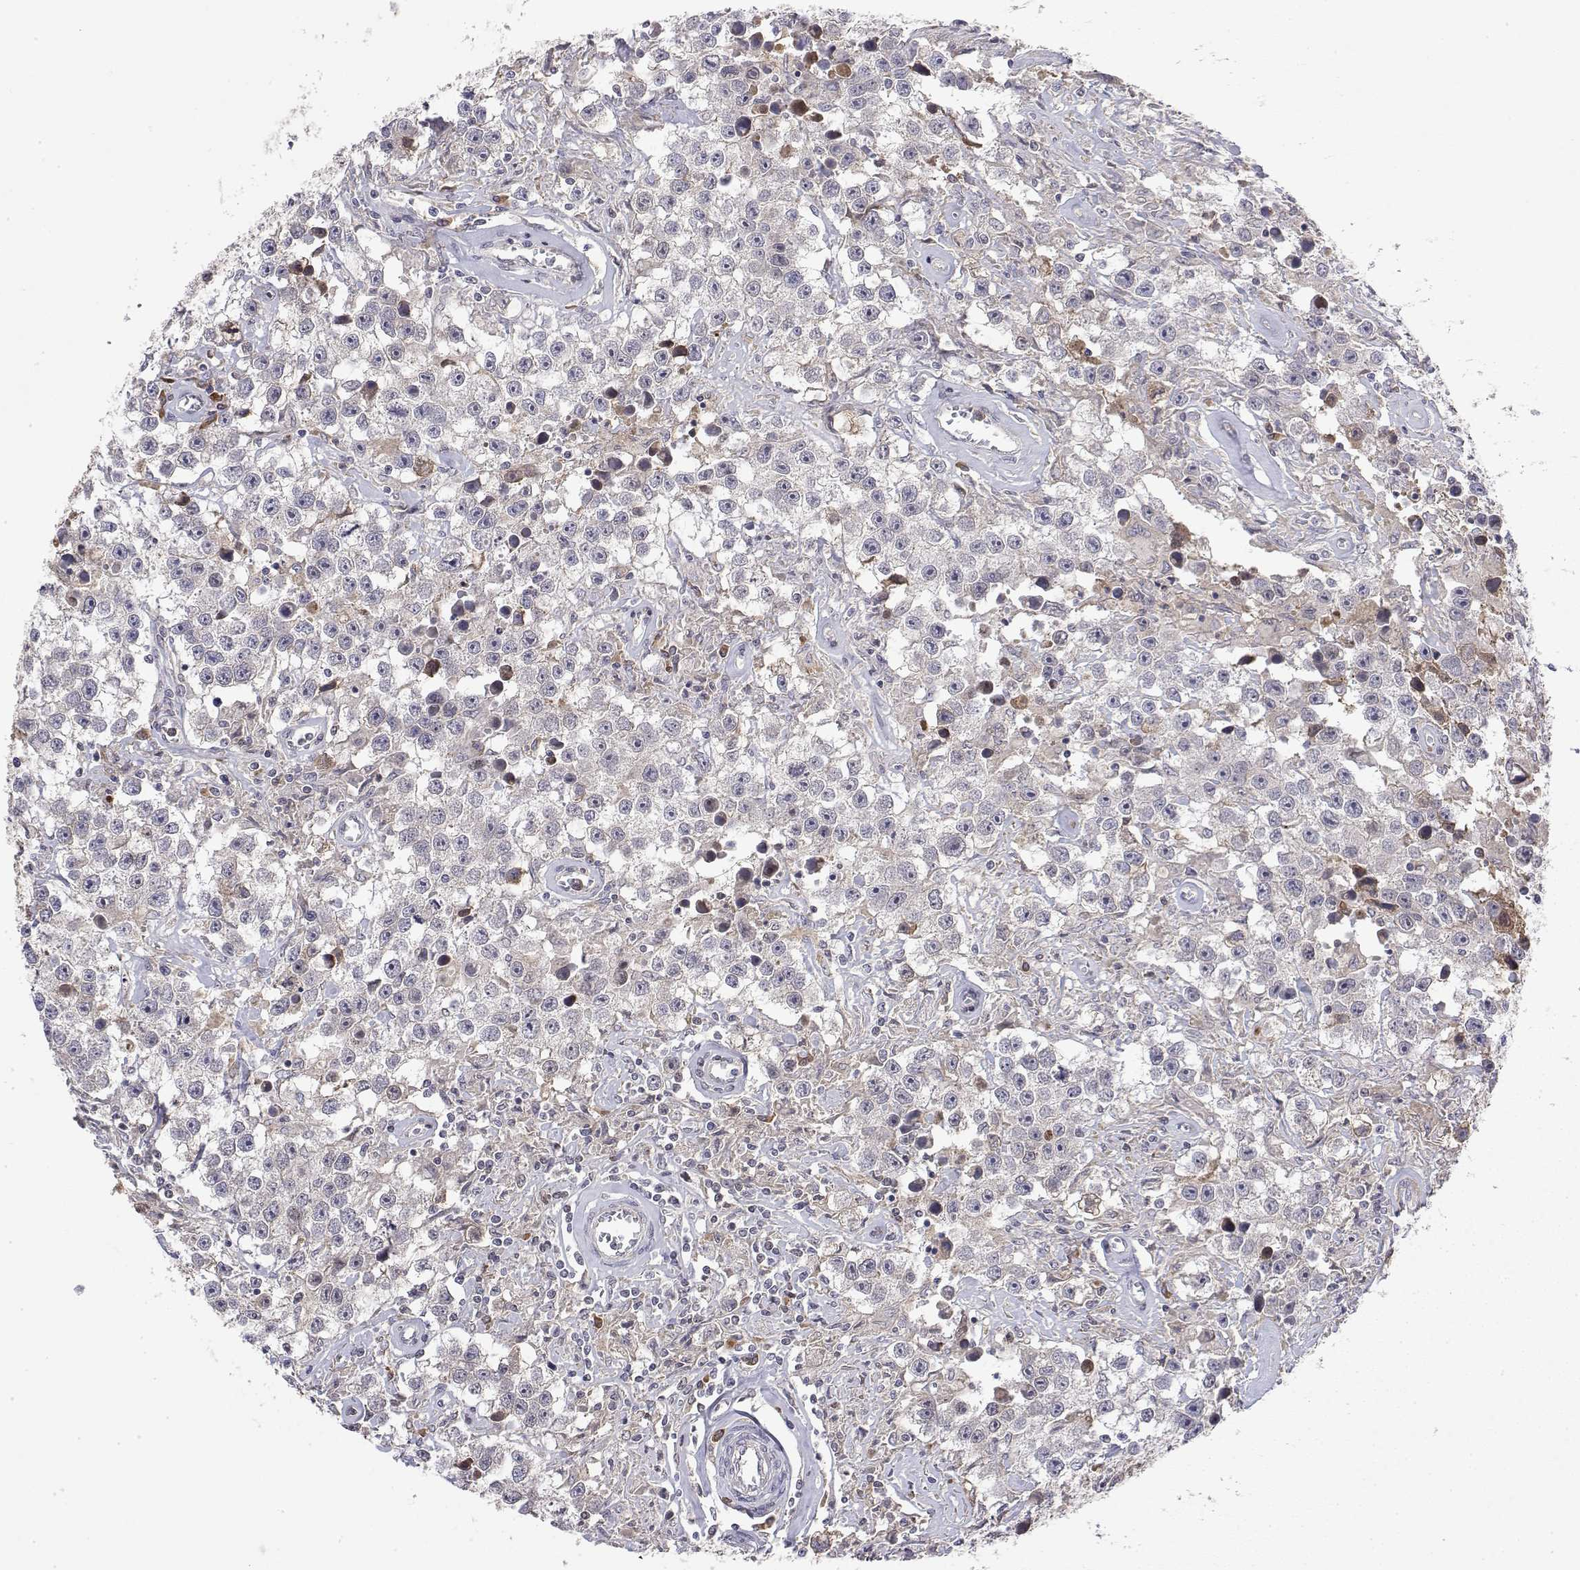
{"staining": {"intensity": "negative", "quantity": "none", "location": "none"}, "tissue": "testis cancer", "cell_type": "Tumor cells", "image_type": "cancer", "snomed": [{"axis": "morphology", "description": "Seminoma, NOS"}, {"axis": "topography", "description": "Testis"}], "caption": "Protein analysis of seminoma (testis) displays no significant expression in tumor cells.", "gene": "IGFBP4", "patient": {"sex": "male", "age": 43}}